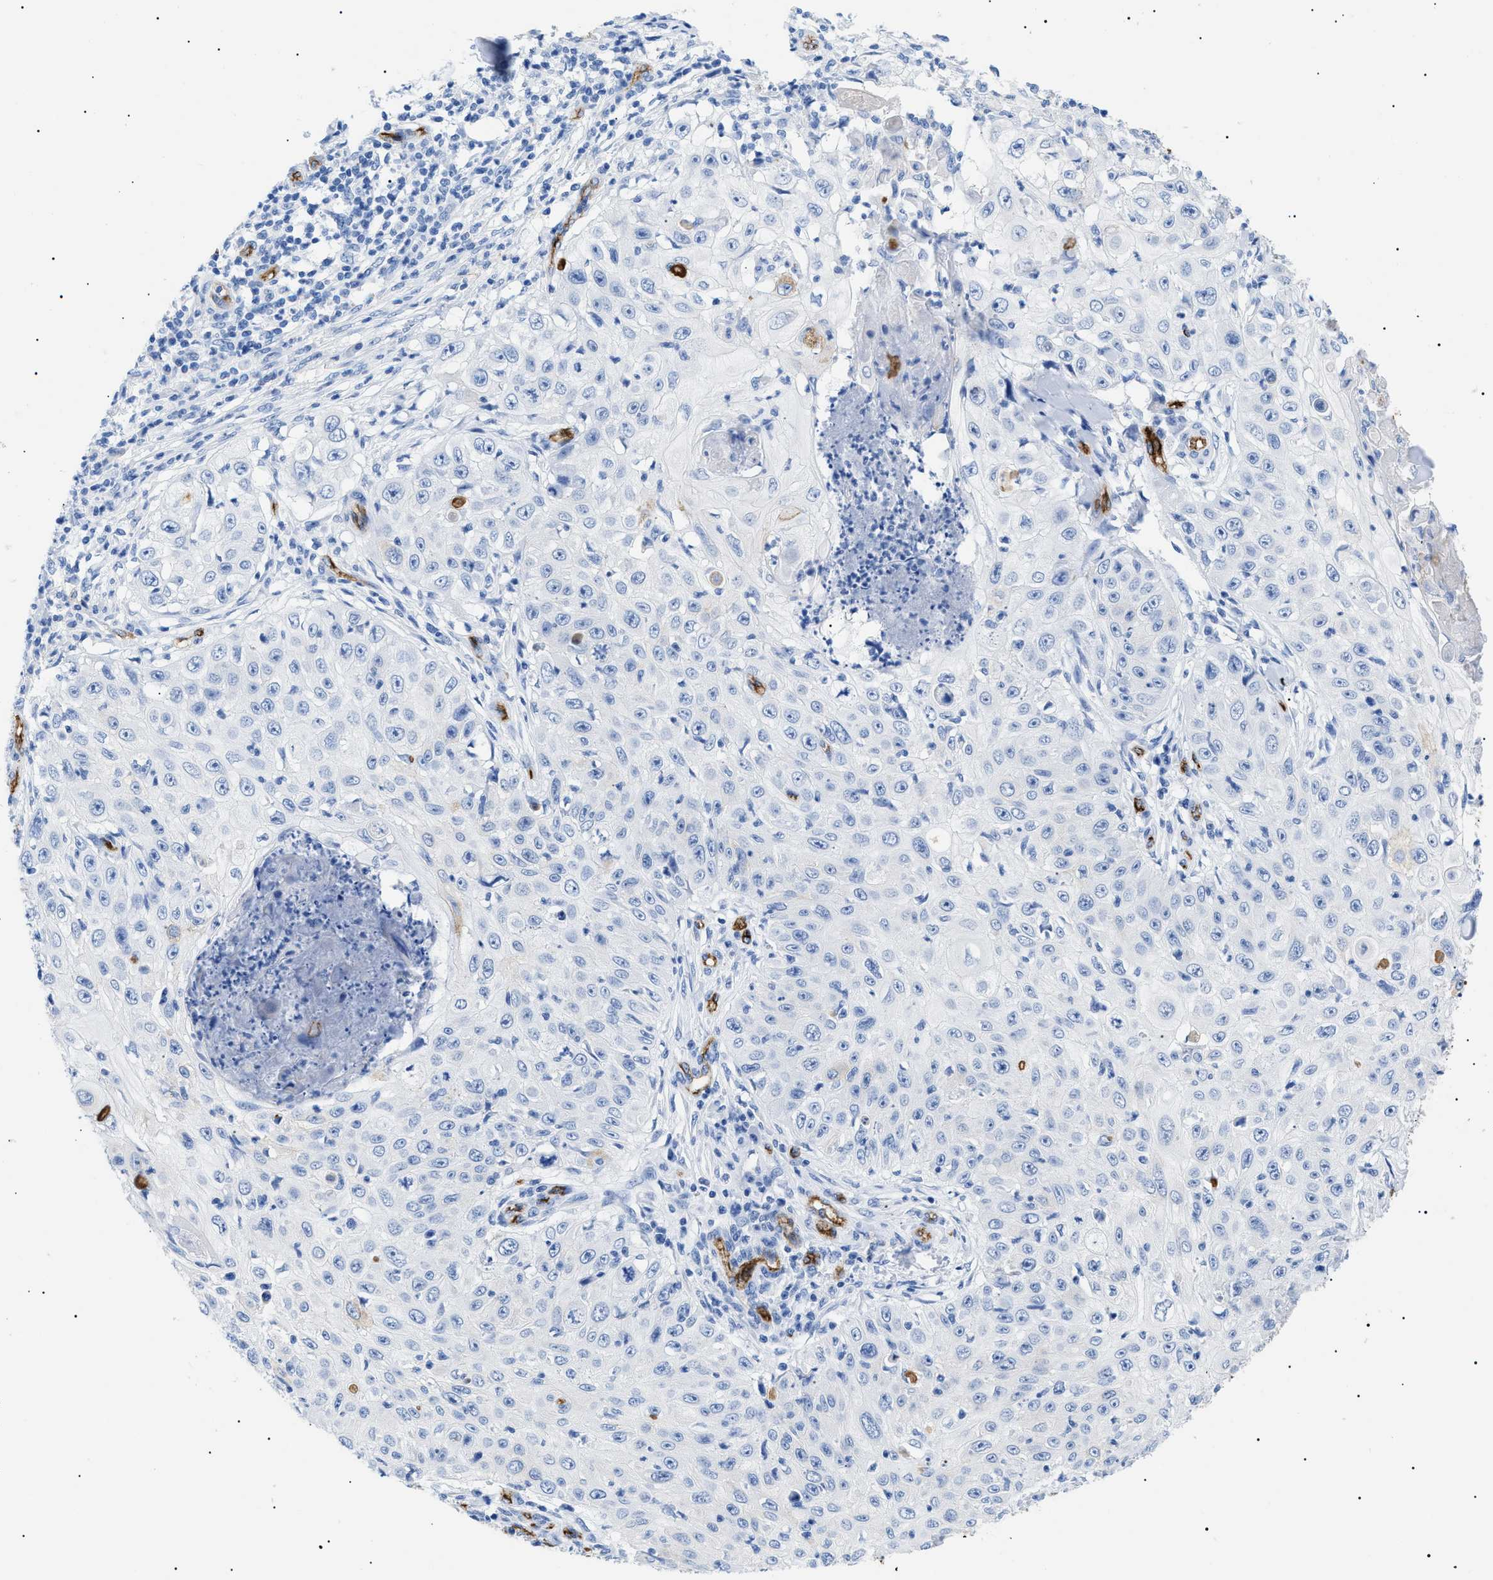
{"staining": {"intensity": "negative", "quantity": "none", "location": "none"}, "tissue": "skin cancer", "cell_type": "Tumor cells", "image_type": "cancer", "snomed": [{"axis": "morphology", "description": "Squamous cell carcinoma, NOS"}, {"axis": "topography", "description": "Skin"}], "caption": "A histopathology image of human skin cancer (squamous cell carcinoma) is negative for staining in tumor cells.", "gene": "PODXL", "patient": {"sex": "male", "age": 86}}